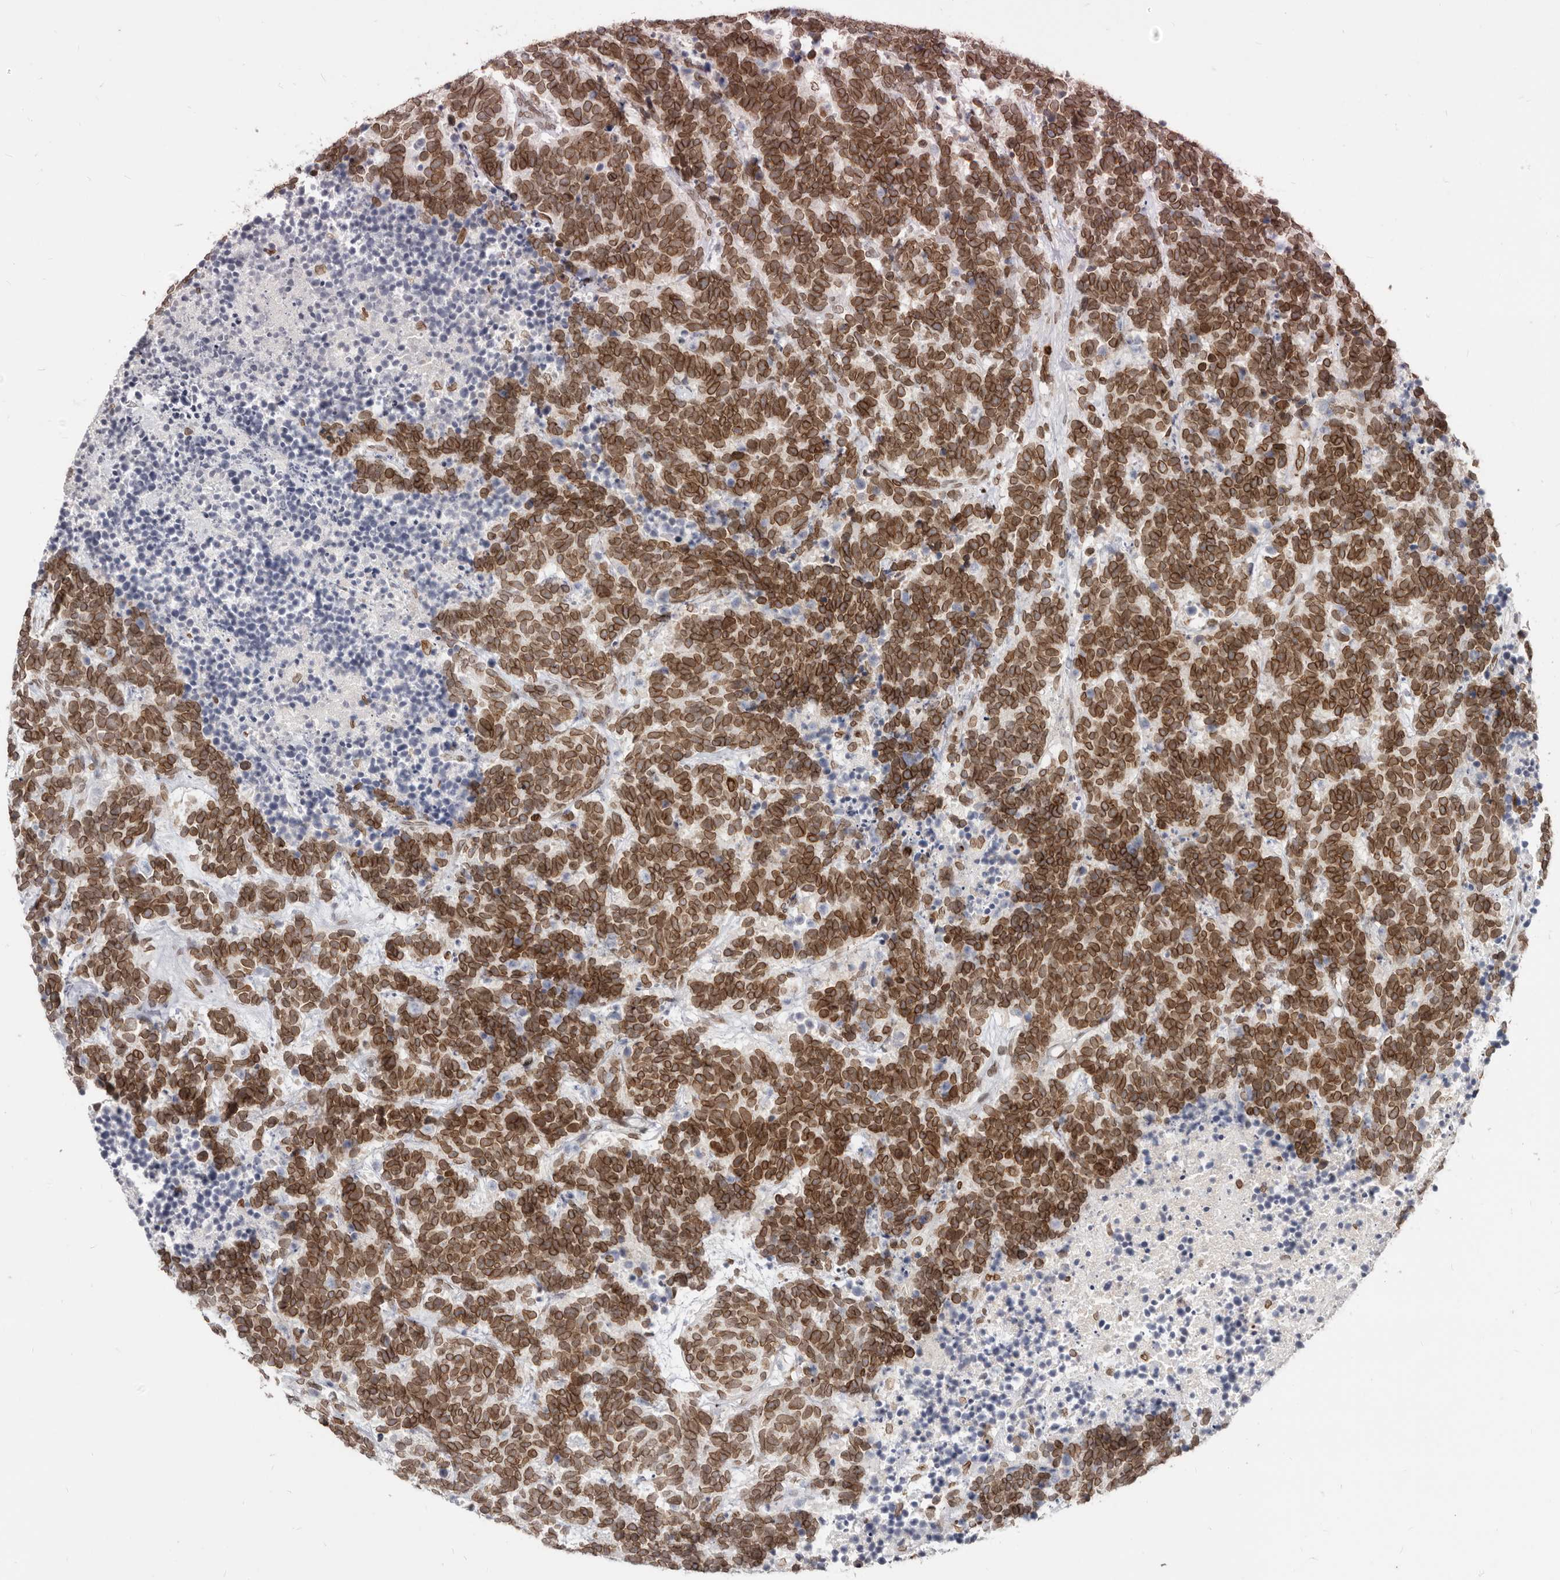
{"staining": {"intensity": "strong", "quantity": ">75%", "location": "cytoplasmic/membranous,nuclear"}, "tissue": "carcinoid", "cell_type": "Tumor cells", "image_type": "cancer", "snomed": [{"axis": "morphology", "description": "Carcinoma, NOS"}, {"axis": "morphology", "description": "Carcinoid, malignant, NOS"}, {"axis": "topography", "description": "Urinary bladder"}], "caption": "Carcinoid stained with a brown dye demonstrates strong cytoplasmic/membranous and nuclear positive positivity in approximately >75% of tumor cells.", "gene": "NUP153", "patient": {"sex": "male", "age": 57}}